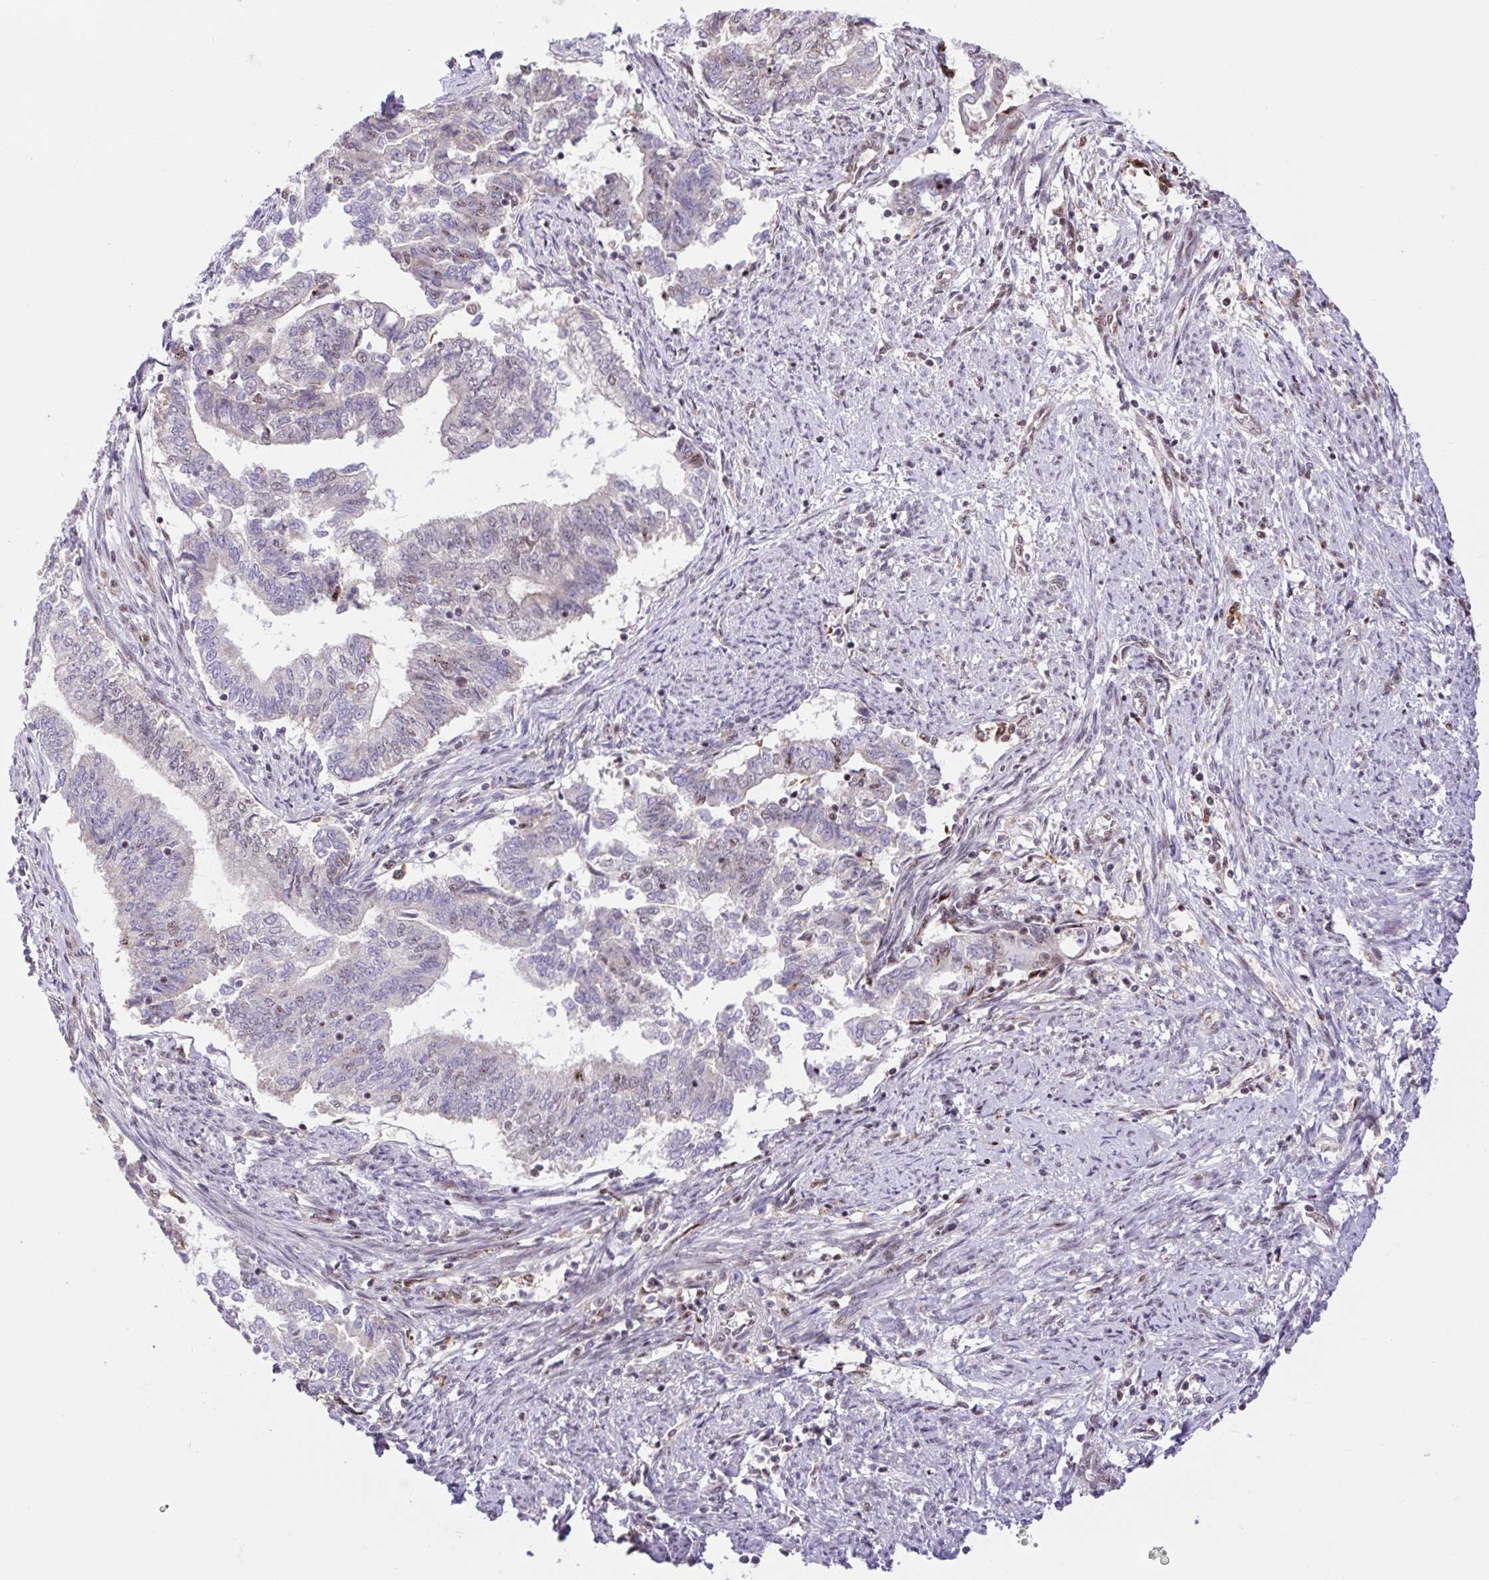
{"staining": {"intensity": "weak", "quantity": "<25%", "location": "nuclear"}, "tissue": "endometrial cancer", "cell_type": "Tumor cells", "image_type": "cancer", "snomed": [{"axis": "morphology", "description": "Adenocarcinoma, NOS"}, {"axis": "topography", "description": "Endometrium"}], "caption": "This is an immunohistochemistry (IHC) micrograph of endometrial cancer (adenocarcinoma). There is no expression in tumor cells.", "gene": "ERG", "patient": {"sex": "female", "age": 65}}